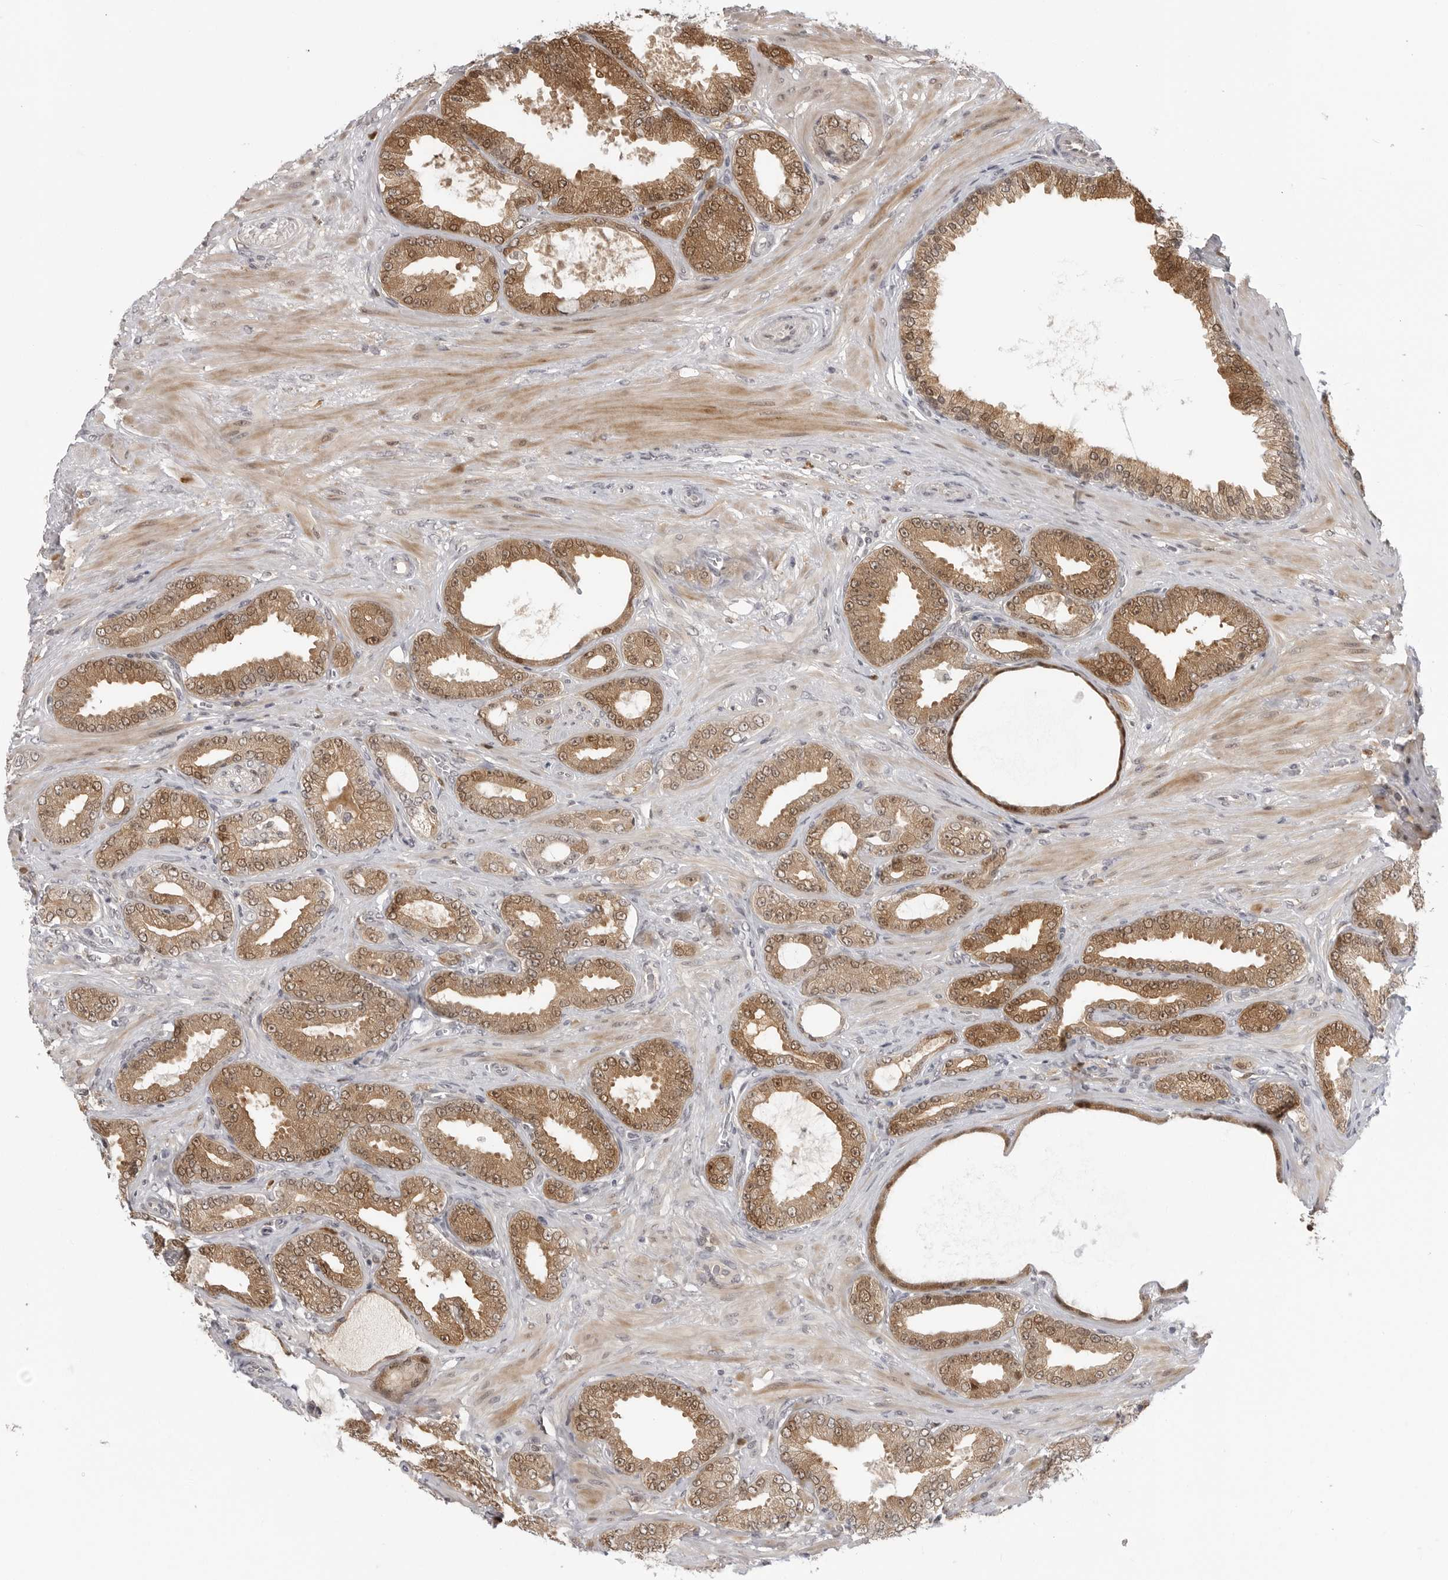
{"staining": {"intensity": "moderate", "quantity": ">75%", "location": "cytoplasmic/membranous,nuclear"}, "tissue": "prostate cancer", "cell_type": "Tumor cells", "image_type": "cancer", "snomed": [{"axis": "morphology", "description": "Adenocarcinoma, Low grade"}, {"axis": "topography", "description": "Prostate"}], "caption": "A brown stain labels moderate cytoplasmic/membranous and nuclear staining of a protein in human prostate cancer tumor cells.", "gene": "CTIF", "patient": {"sex": "male", "age": 63}}